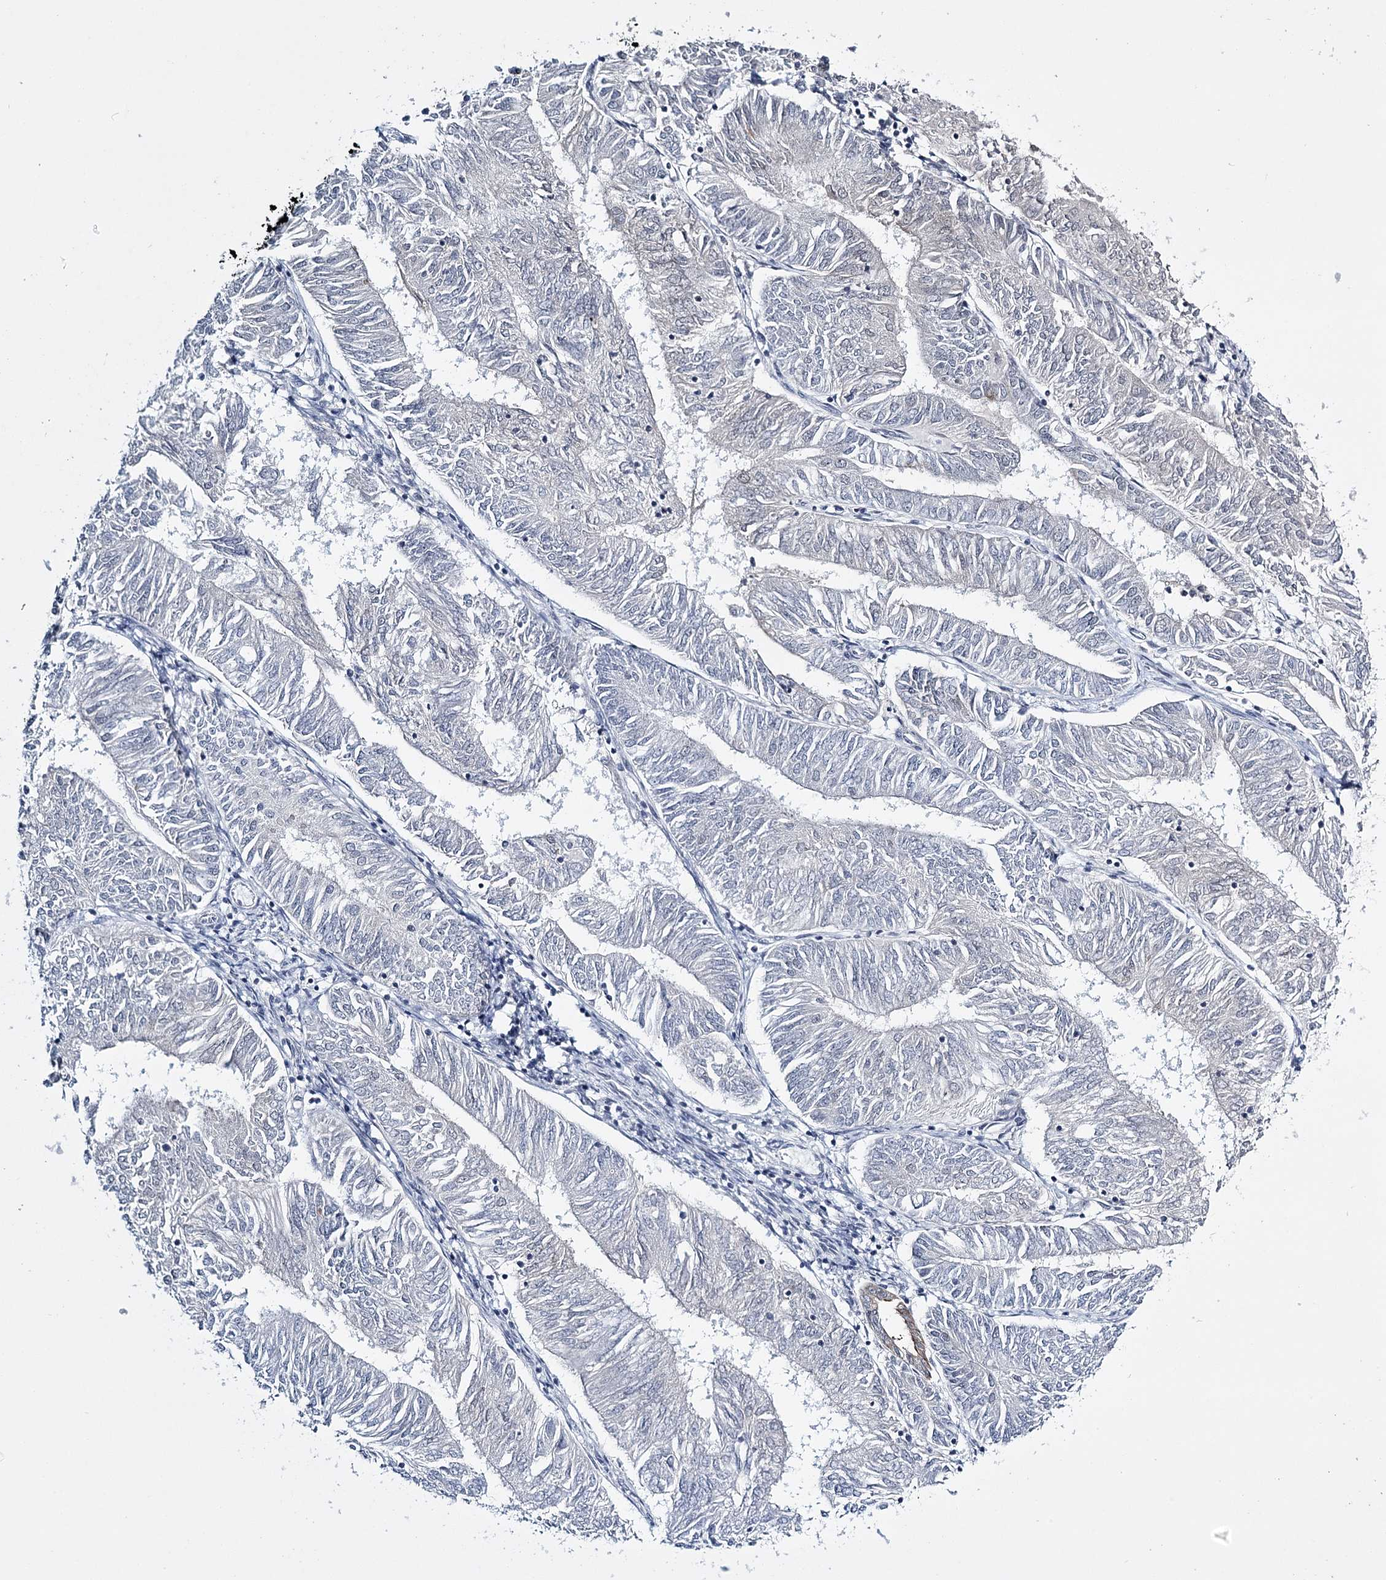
{"staining": {"intensity": "negative", "quantity": "none", "location": "none"}, "tissue": "endometrial cancer", "cell_type": "Tumor cells", "image_type": "cancer", "snomed": [{"axis": "morphology", "description": "Adenocarcinoma, NOS"}, {"axis": "topography", "description": "Endometrium"}], "caption": "Micrograph shows no significant protein expression in tumor cells of adenocarcinoma (endometrial).", "gene": "TMEM70", "patient": {"sex": "female", "age": 58}}